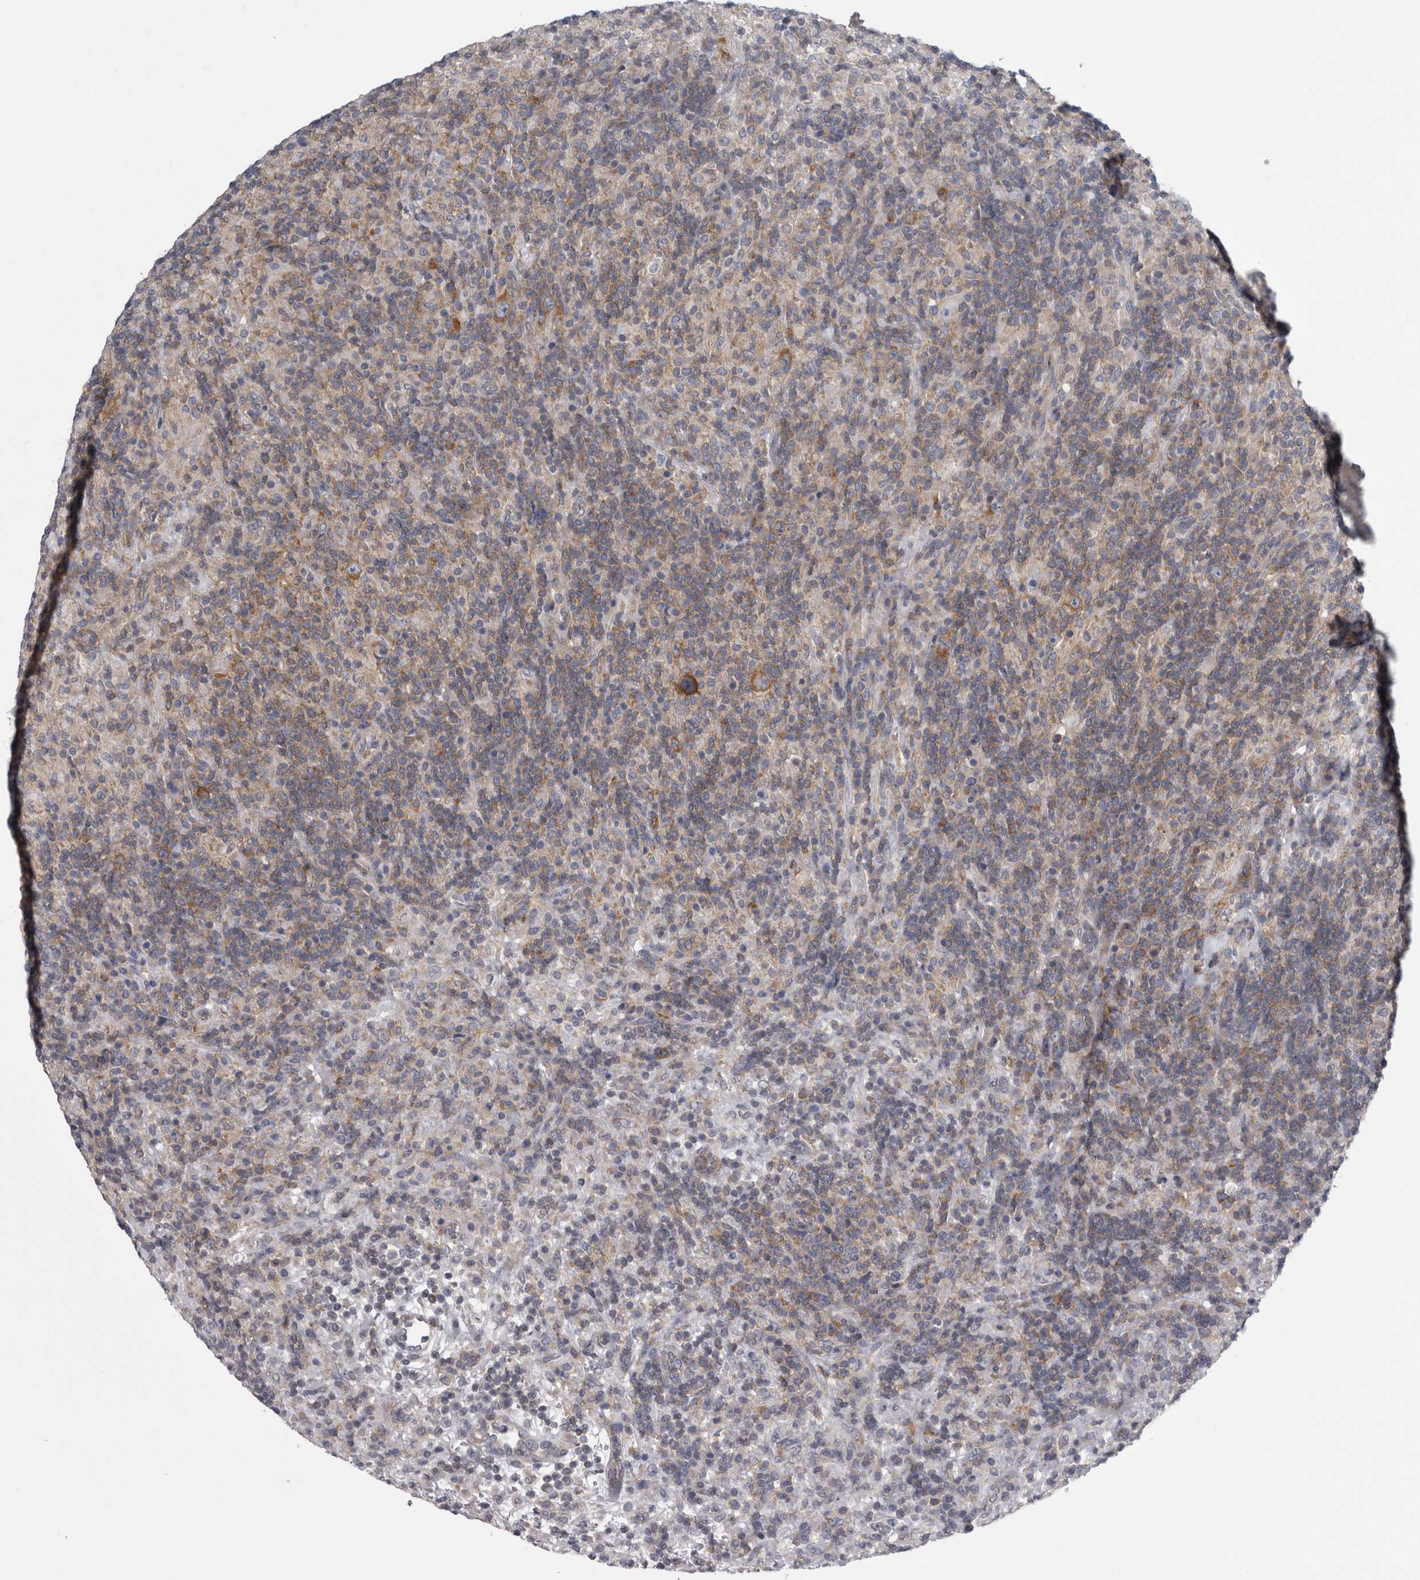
{"staining": {"intensity": "moderate", "quantity": ">75%", "location": "cytoplasmic/membranous"}, "tissue": "lymphoma", "cell_type": "Tumor cells", "image_type": "cancer", "snomed": [{"axis": "morphology", "description": "Hodgkin's disease, NOS"}, {"axis": "topography", "description": "Lymph node"}], "caption": "Immunohistochemistry image of neoplastic tissue: Hodgkin's disease stained using immunohistochemistry reveals medium levels of moderate protein expression localized specifically in the cytoplasmic/membranous of tumor cells, appearing as a cytoplasmic/membranous brown color.", "gene": "PRRC2C", "patient": {"sex": "male", "age": 70}}